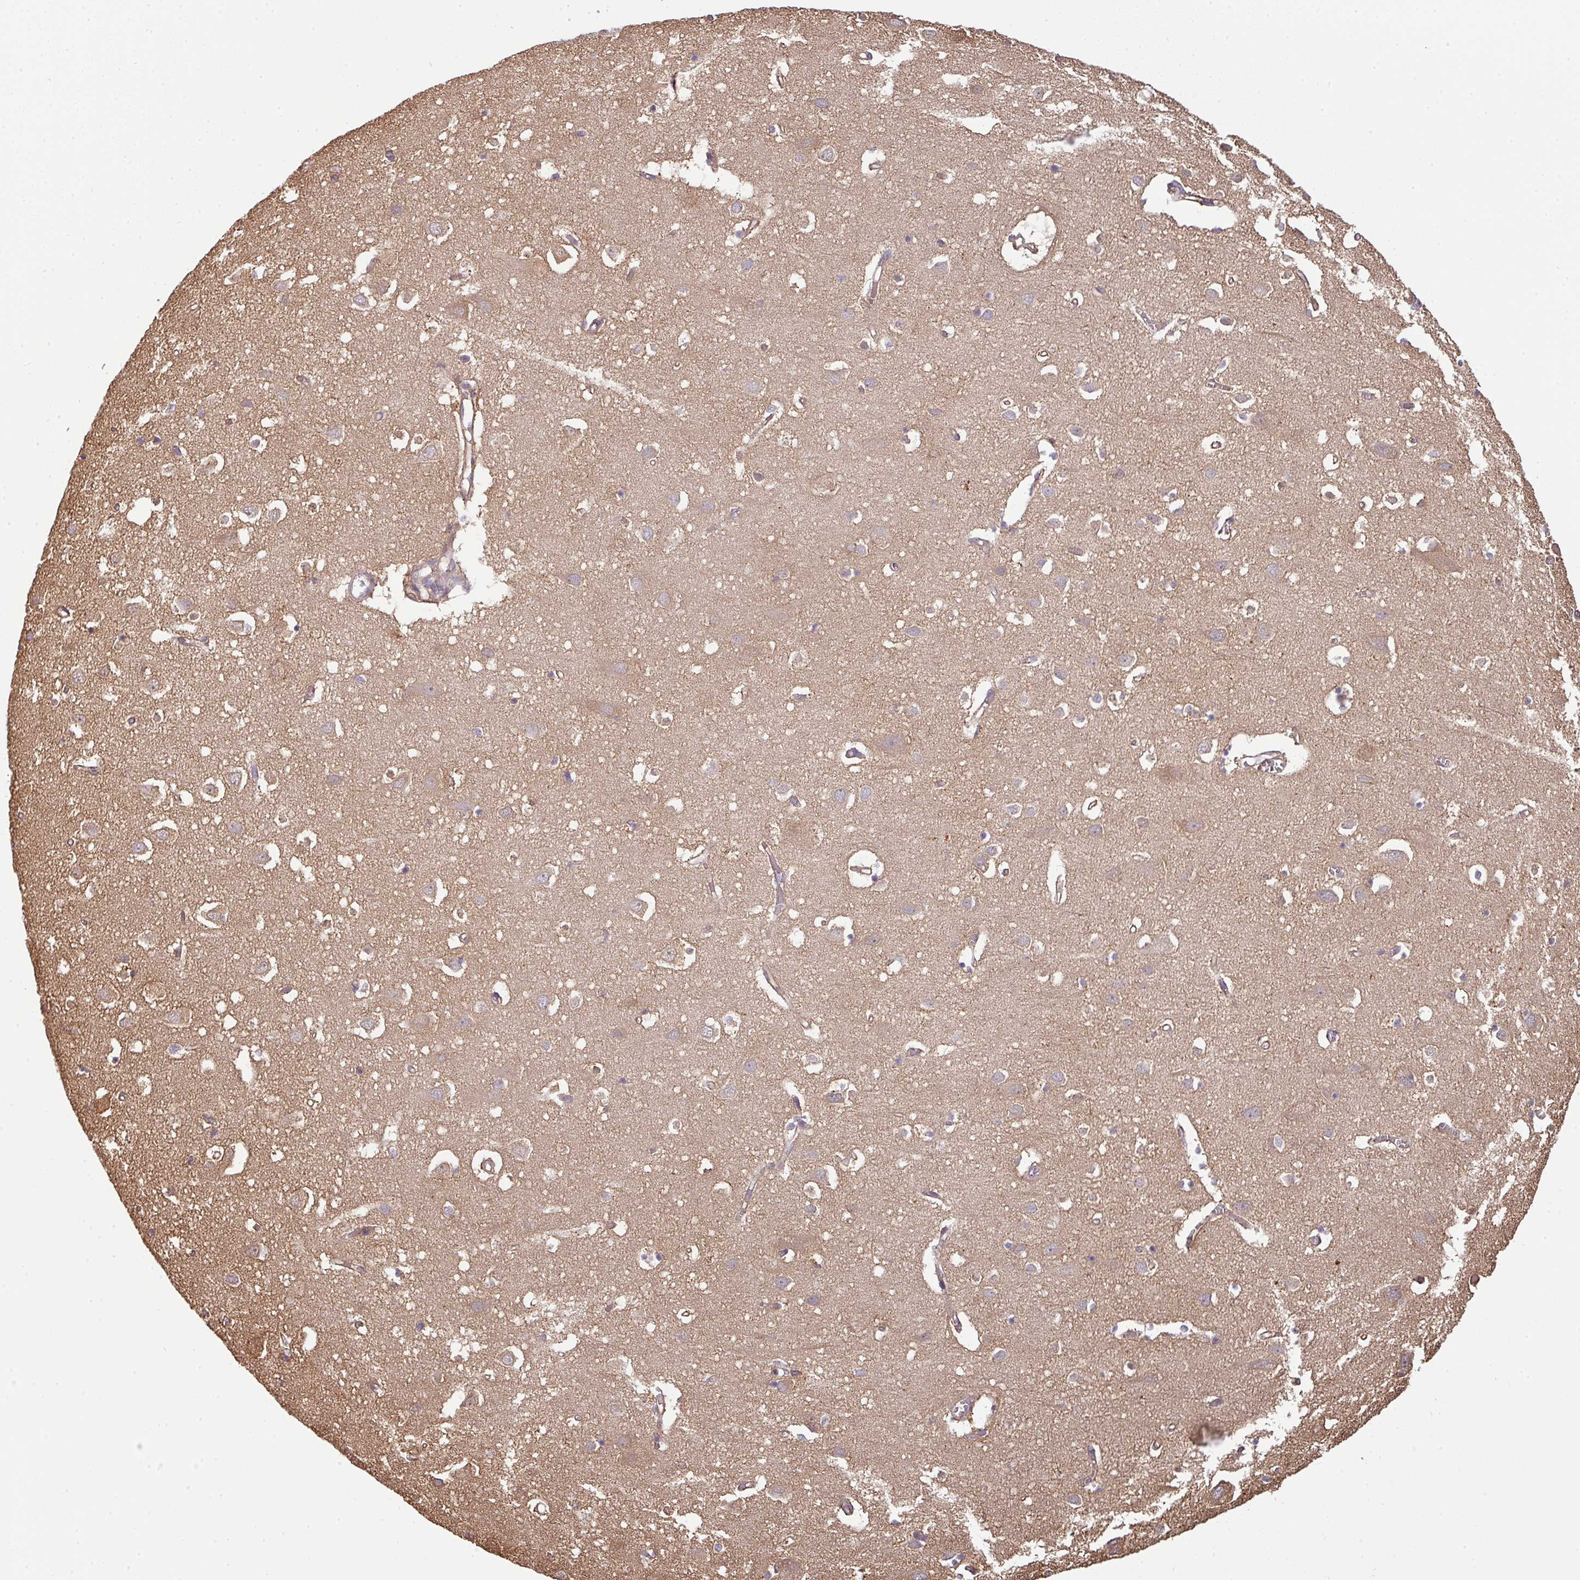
{"staining": {"intensity": "moderate", "quantity": "25%-75%", "location": "cytoplasmic/membranous"}, "tissue": "cerebral cortex", "cell_type": "Endothelial cells", "image_type": "normal", "snomed": [{"axis": "morphology", "description": "Normal tissue, NOS"}, {"axis": "topography", "description": "Cerebral cortex"}], "caption": "Immunohistochemical staining of normal human cerebral cortex demonstrates 25%-75% levels of moderate cytoplasmic/membranous protein staining in approximately 25%-75% of endothelial cells. (DAB IHC, brown staining for protein, blue staining for nuclei).", "gene": "VENTX", "patient": {"sex": "male", "age": 70}}